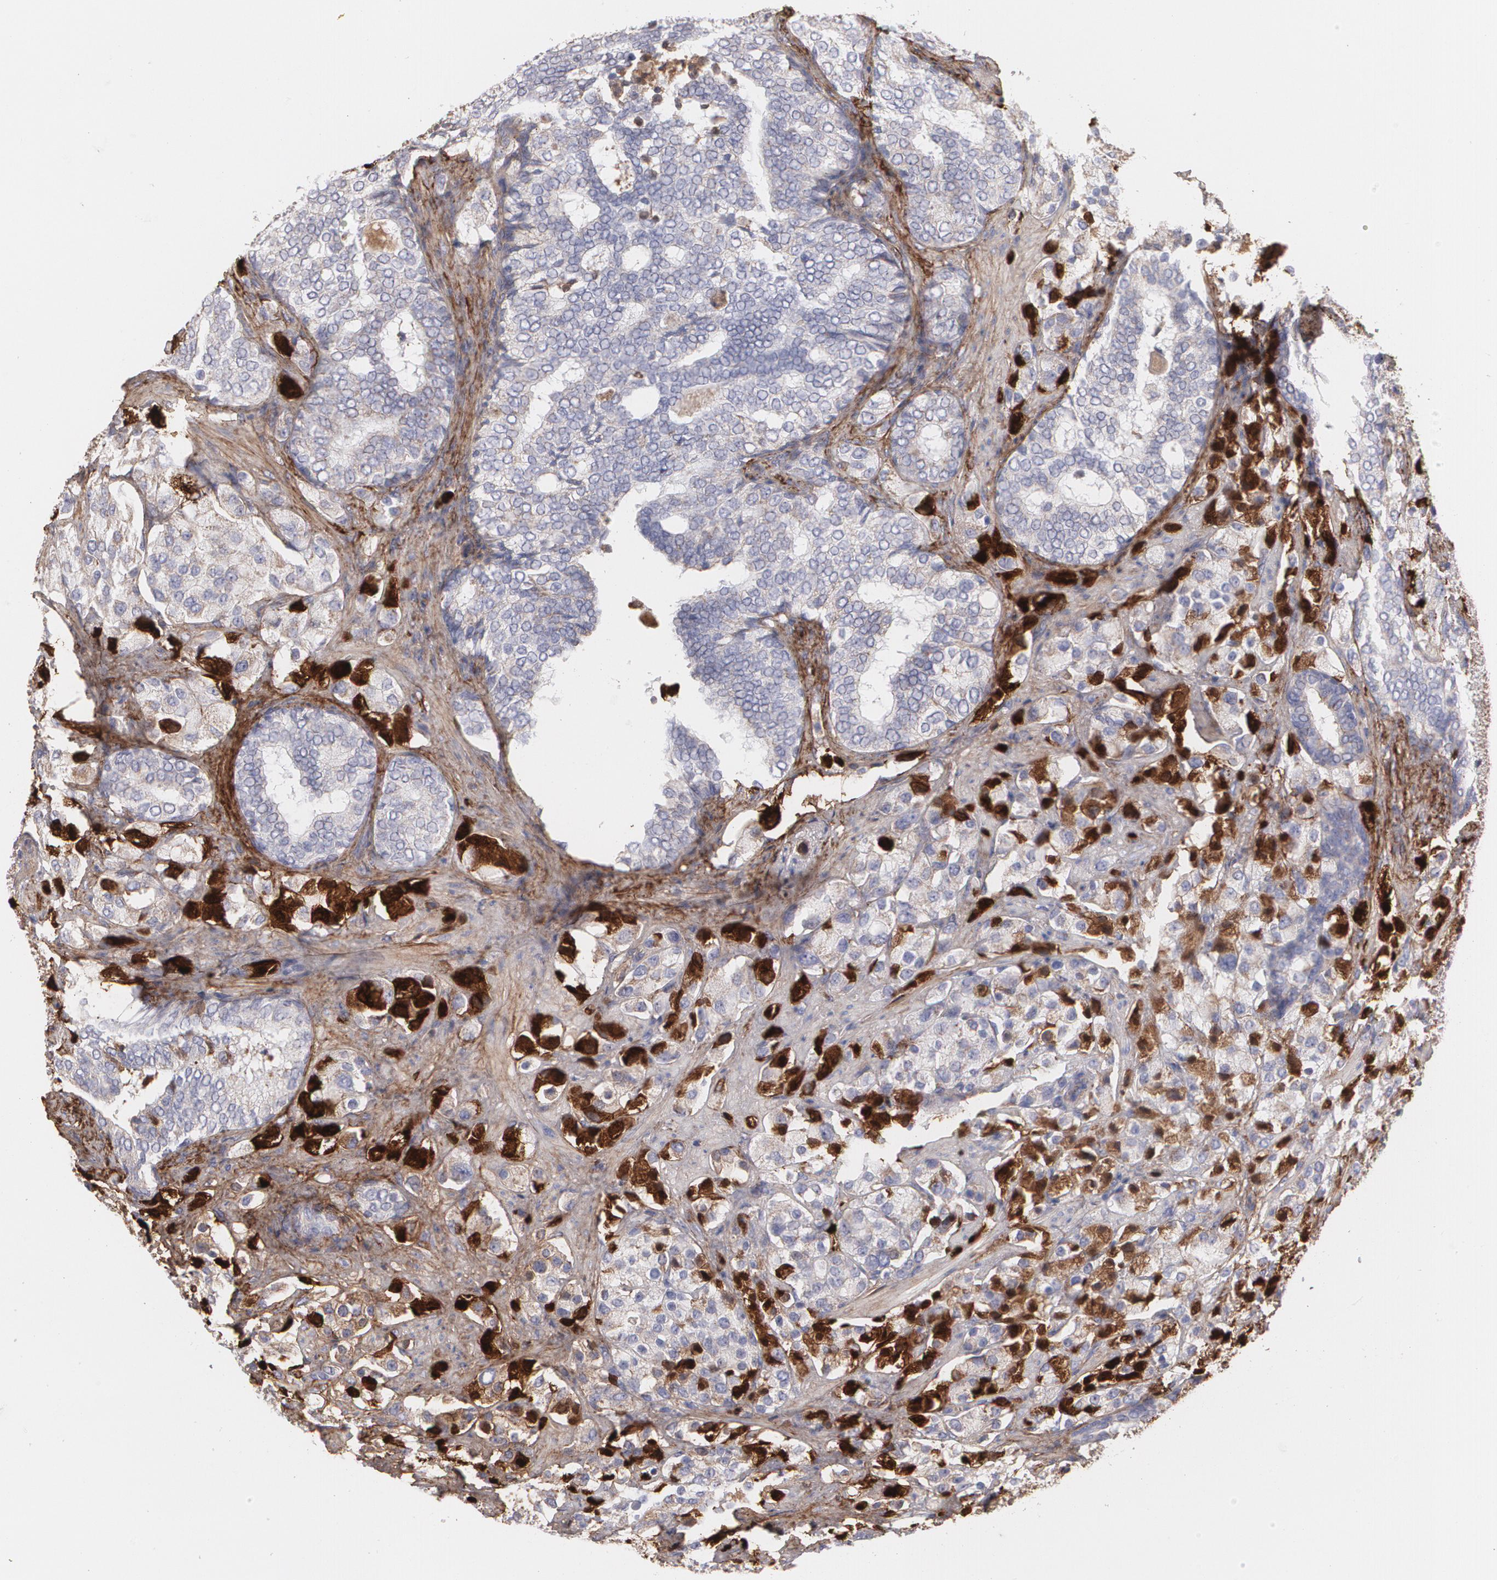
{"staining": {"intensity": "weak", "quantity": "25%-75%", "location": "cytoplasmic/membranous"}, "tissue": "prostate cancer", "cell_type": "Tumor cells", "image_type": "cancer", "snomed": [{"axis": "morphology", "description": "Adenocarcinoma, Medium grade"}, {"axis": "topography", "description": "Prostate"}], "caption": "Immunohistochemistry photomicrograph of neoplastic tissue: human prostate adenocarcinoma (medium-grade) stained using immunohistochemistry (IHC) reveals low levels of weak protein expression localized specifically in the cytoplasmic/membranous of tumor cells, appearing as a cytoplasmic/membranous brown color.", "gene": "FBLN1", "patient": {"sex": "male", "age": 70}}